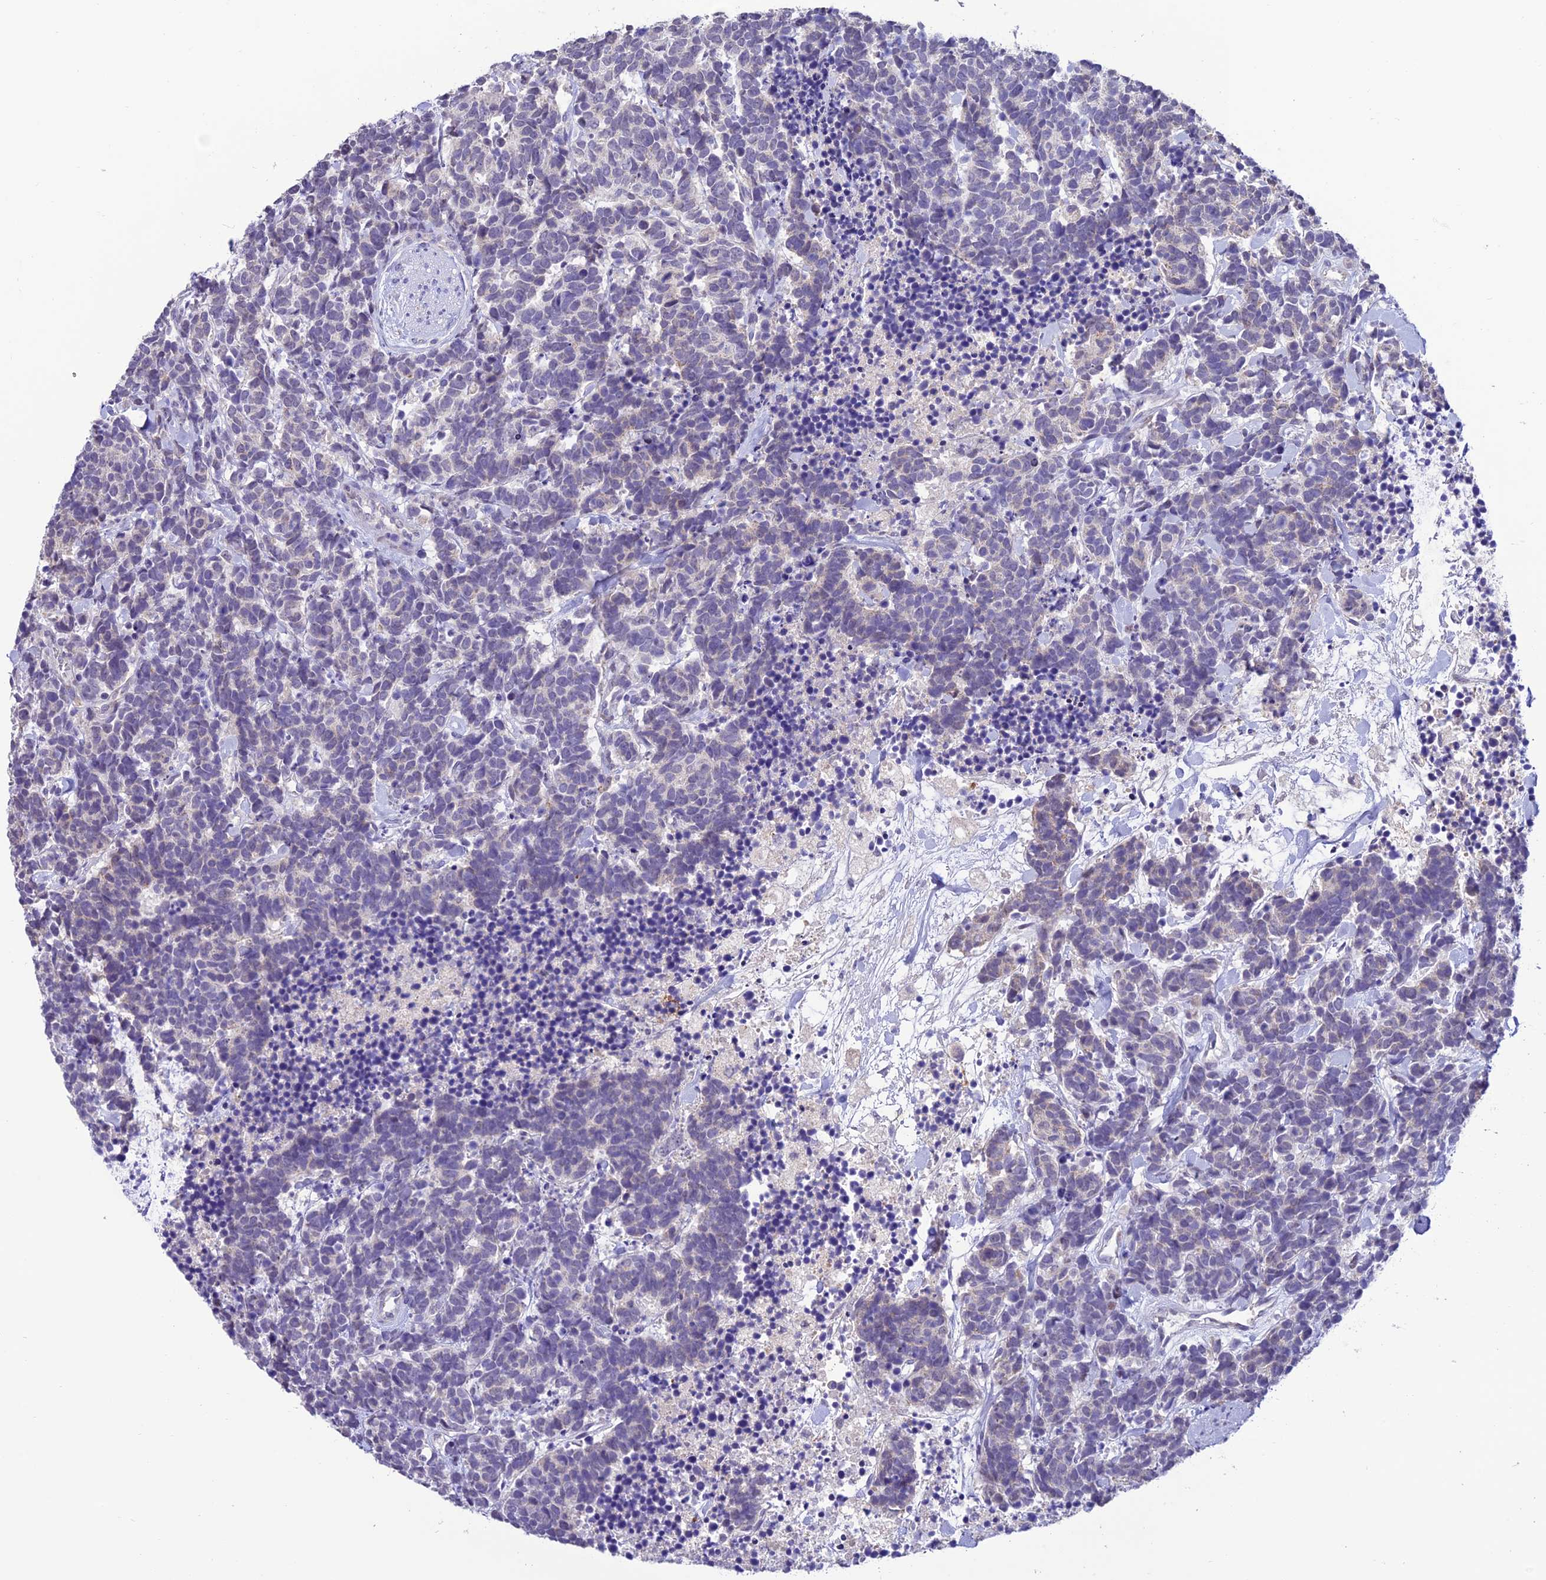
{"staining": {"intensity": "weak", "quantity": "<25%", "location": "cytoplasmic/membranous"}, "tissue": "carcinoid", "cell_type": "Tumor cells", "image_type": "cancer", "snomed": [{"axis": "morphology", "description": "Carcinoma, NOS"}, {"axis": "morphology", "description": "Carcinoid, malignant, NOS"}, {"axis": "topography", "description": "Prostate"}], "caption": "Immunohistochemistry photomicrograph of neoplastic tissue: human carcinoma stained with DAB (3,3'-diaminobenzidine) exhibits no significant protein staining in tumor cells.", "gene": "SLC10A1", "patient": {"sex": "male", "age": 57}}